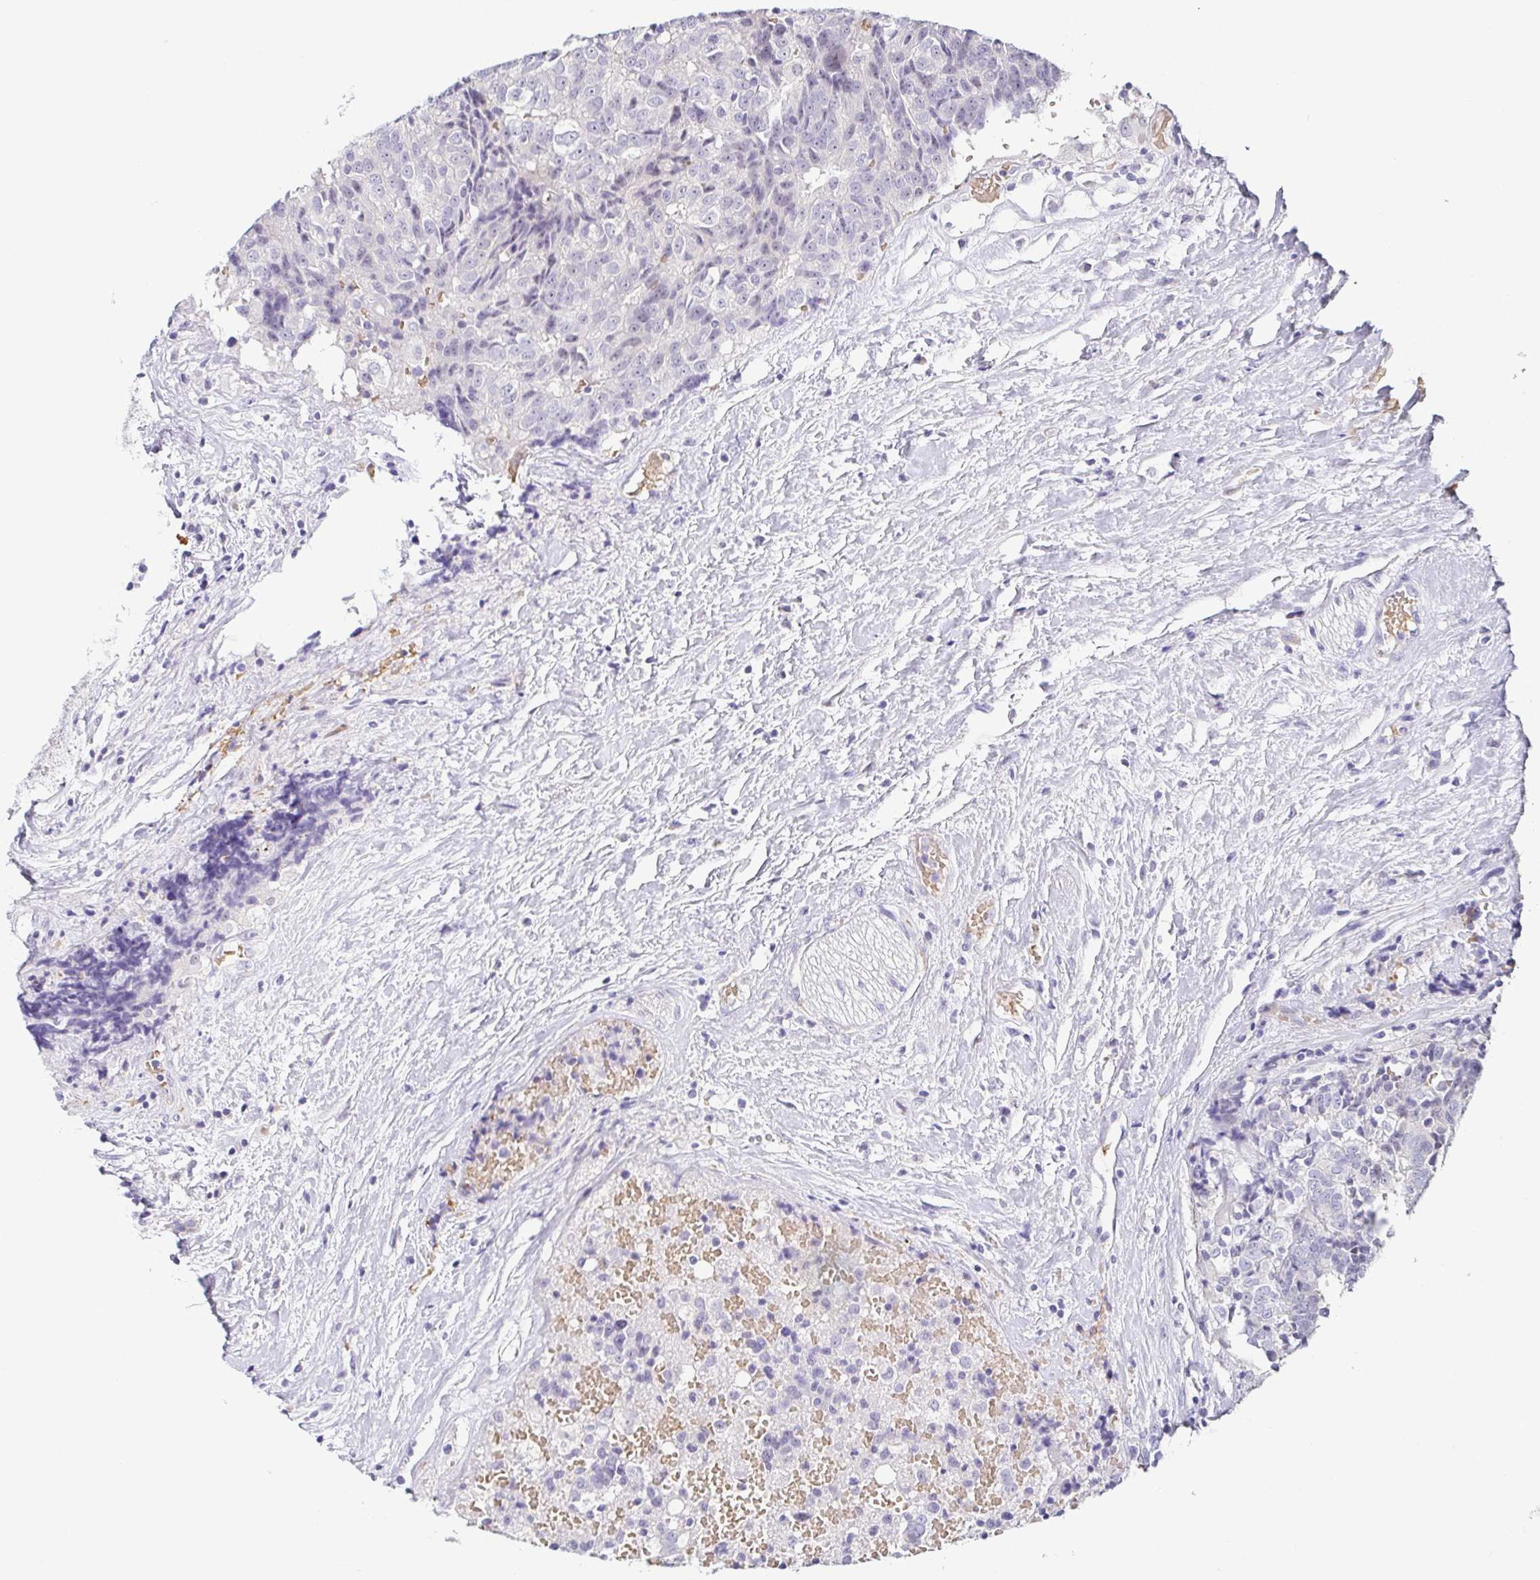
{"staining": {"intensity": "negative", "quantity": "none", "location": "none"}, "tissue": "prostate cancer", "cell_type": "Tumor cells", "image_type": "cancer", "snomed": [{"axis": "morphology", "description": "Adenocarcinoma, High grade"}, {"axis": "topography", "description": "Prostate and seminal vesicle, NOS"}], "caption": "A high-resolution micrograph shows immunohistochemistry (IHC) staining of prostate cancer, which shows no significant positivity in tumor cells.", "gene": "FAM162B", "patient": {"sex": "male", "age": 60}}